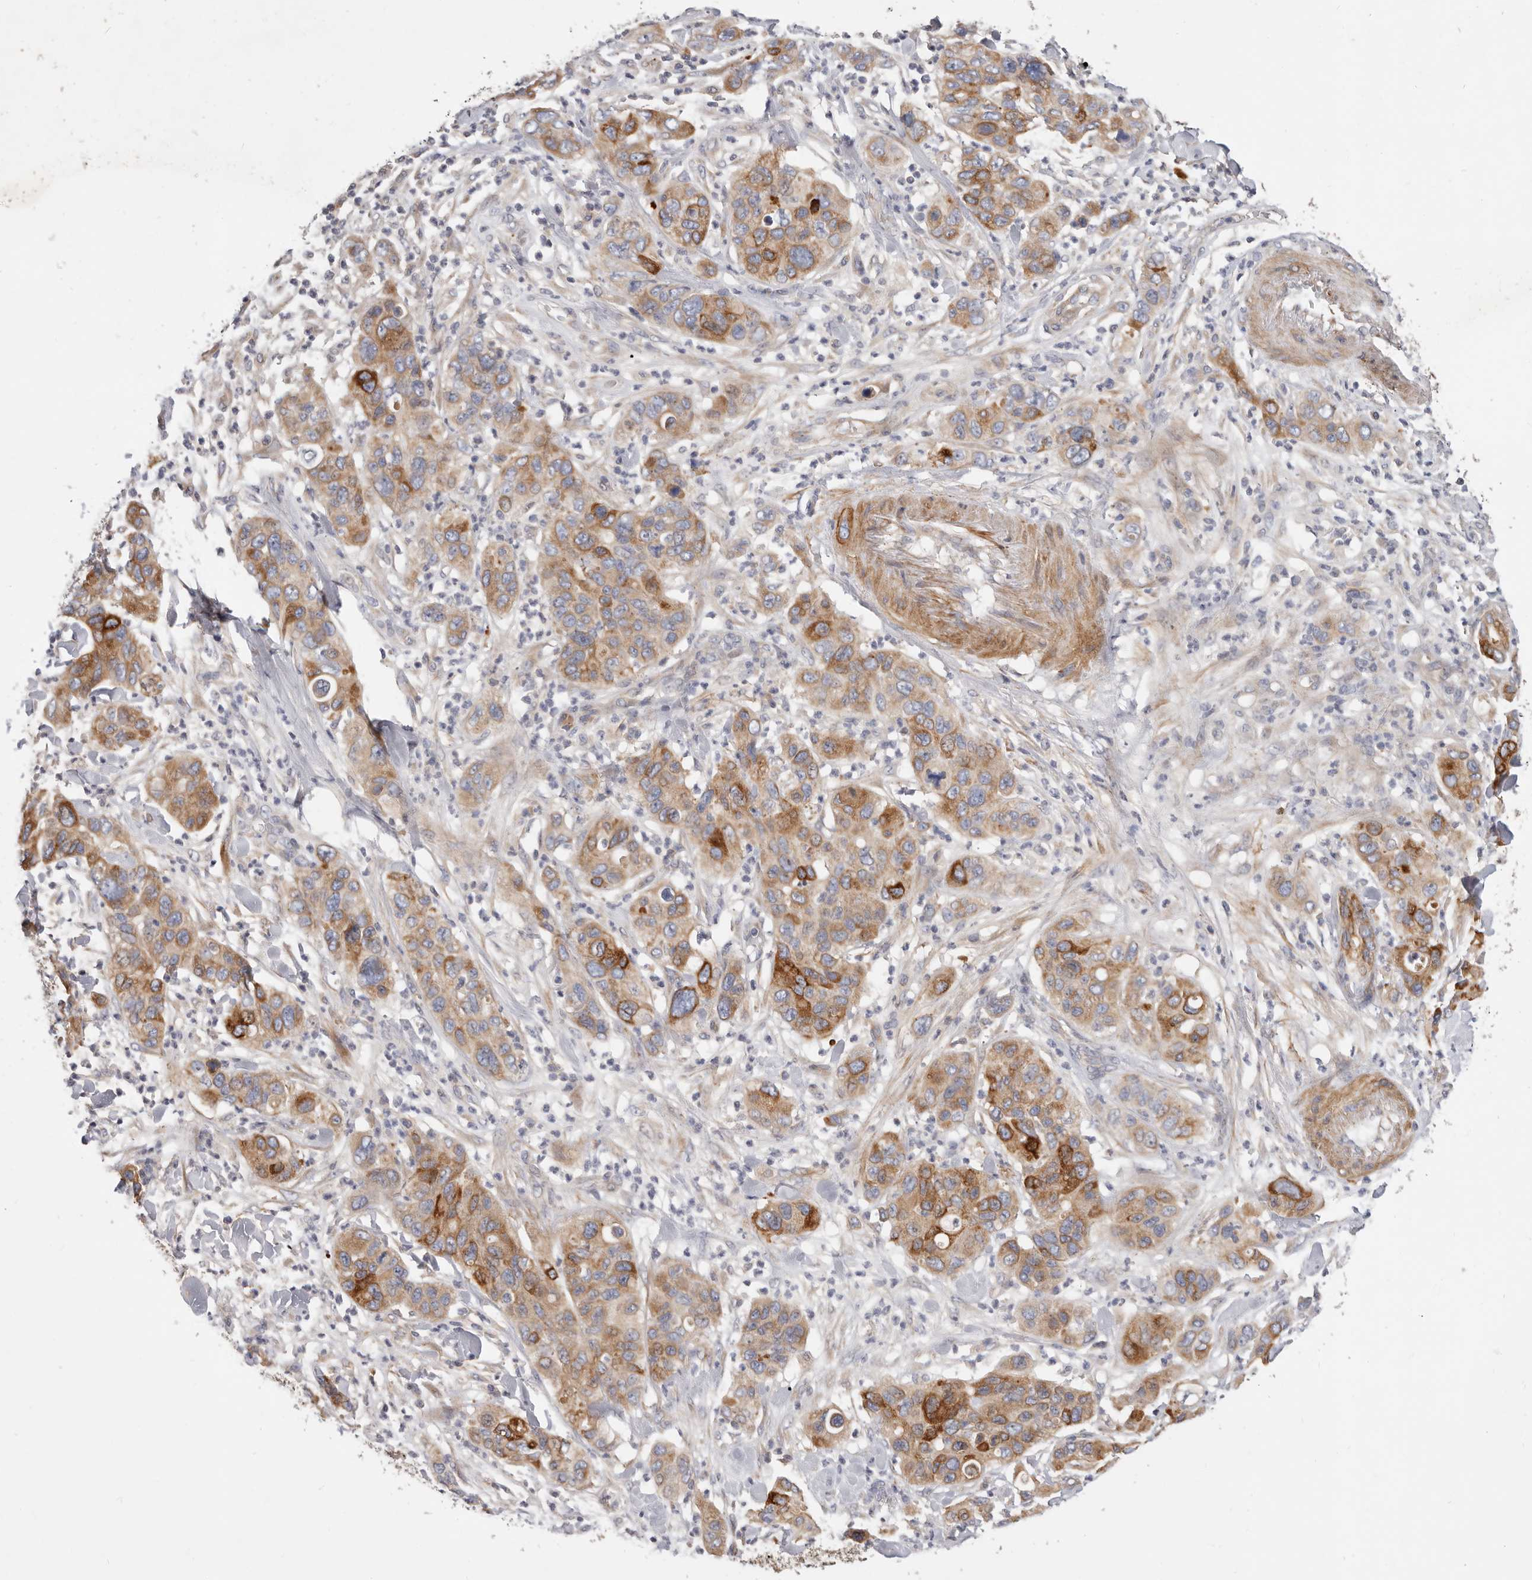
{"staining": {"intensity": "strong", "quantity": "25%-75%", "location": "cytoplasmic/membranous"}, "tissue": "pancreatic cancer", "cell_type": "Tumor cells", "image_type": "cancer", "snomed": [{"axis": "morphology", "description": "Adenocarcinoma, NOS"}, {"axis": "topography", "description": "Pancreas"}], "caption": "Pancreatic cancer (adenocarcinoma) was stained to show a protein in brown. There is high levels of strong cytoplasmic/membranous positivity in about 25%-75% of tumor cells.", "gene": "TFB2M", "patient": {"sex": "female", "age": 71}}